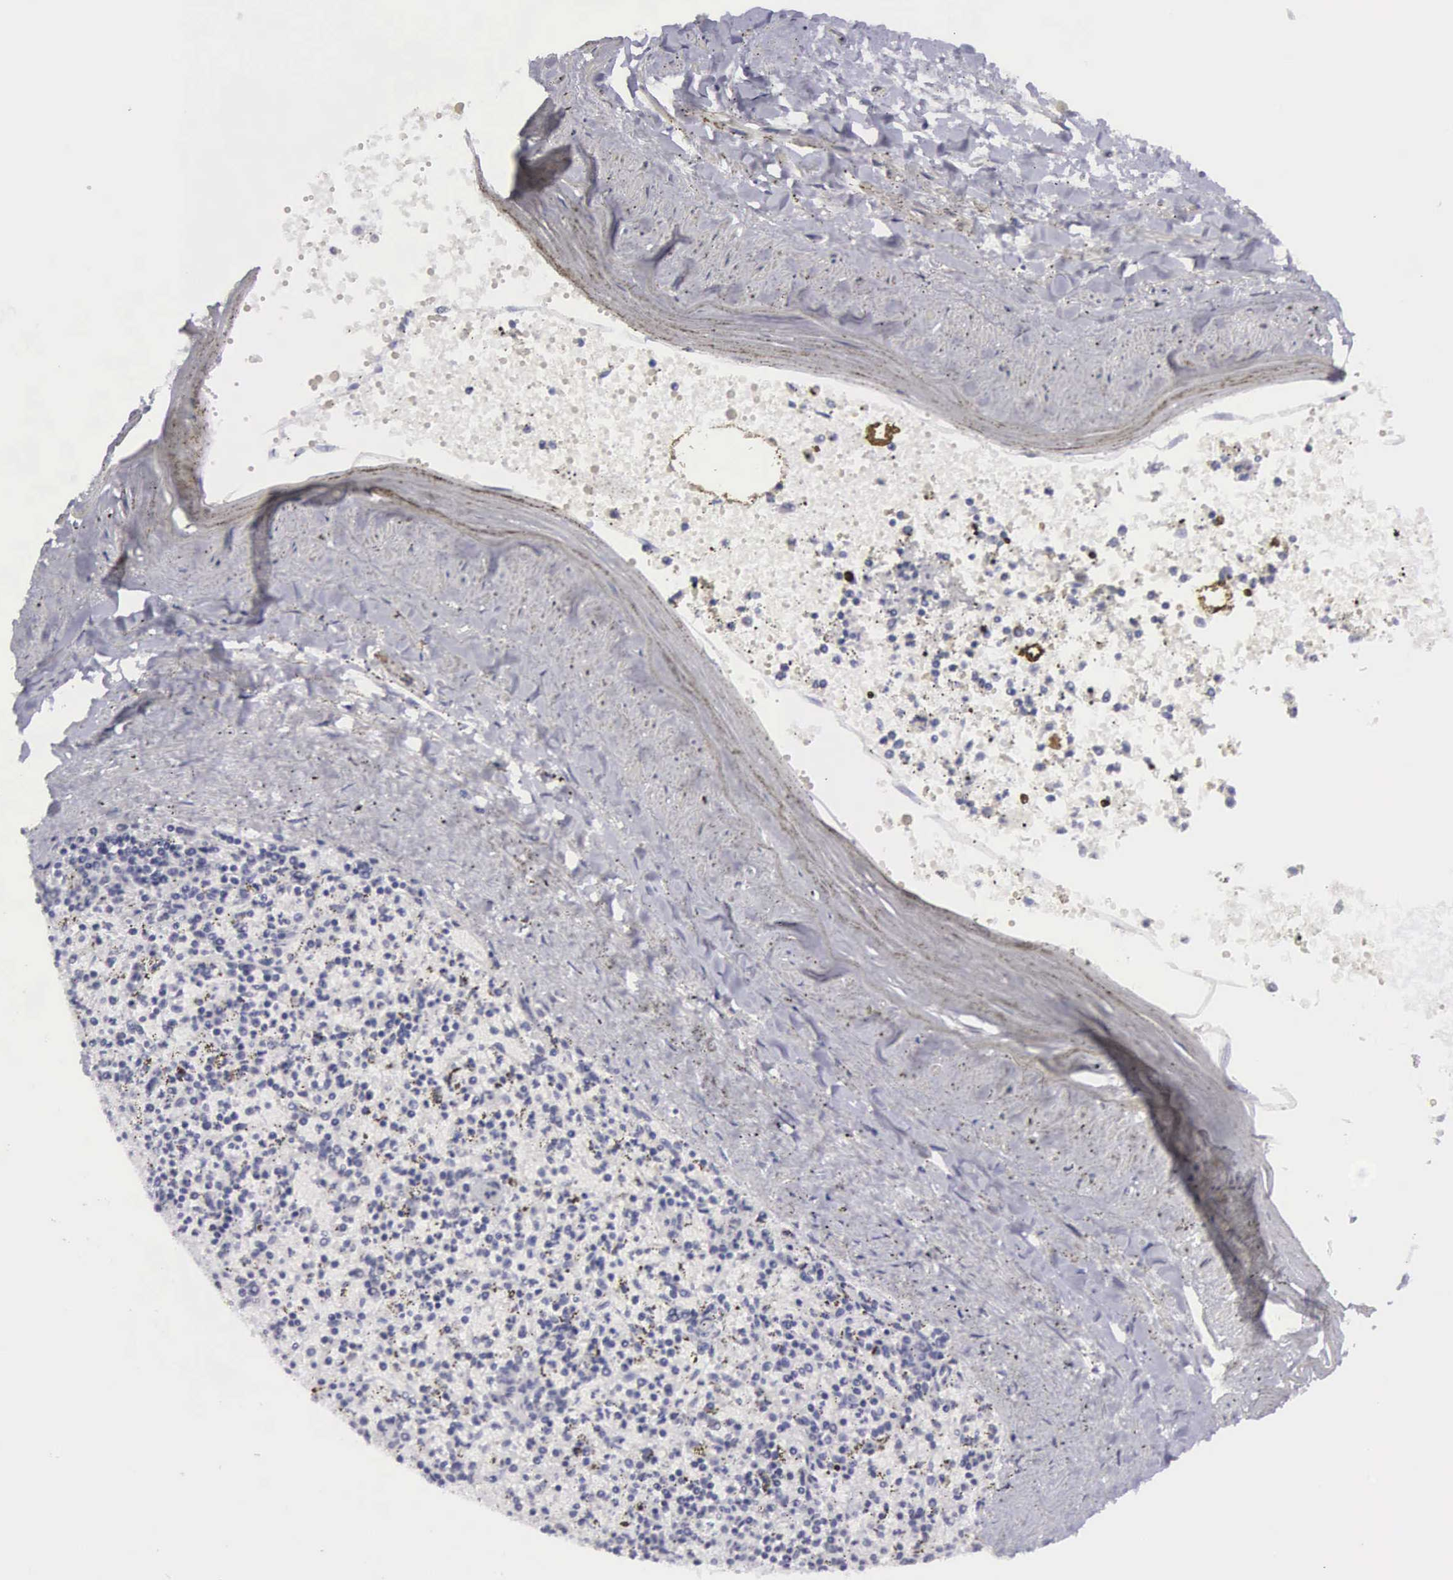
{"staining": {"intensity": "moderate", "quantity": "<25%", "location": "nuclear"}, "tissue": "spleen", "cell_type": "Cells in red pulp", "image_type": "normal", "snomed": [{"axis": "morphology", "description": "Normal tissue, NOS"}, {"axis": "topography", "description": "Spleen"}], "caption": "The image reveals staining of normal spleen, revealing moderate nuclear protein expression (brown color) within cells in red pulp. Nuclei are stained in blue.", "gene": "ETV6", "patient": {"sex": "male", "age": 72}}